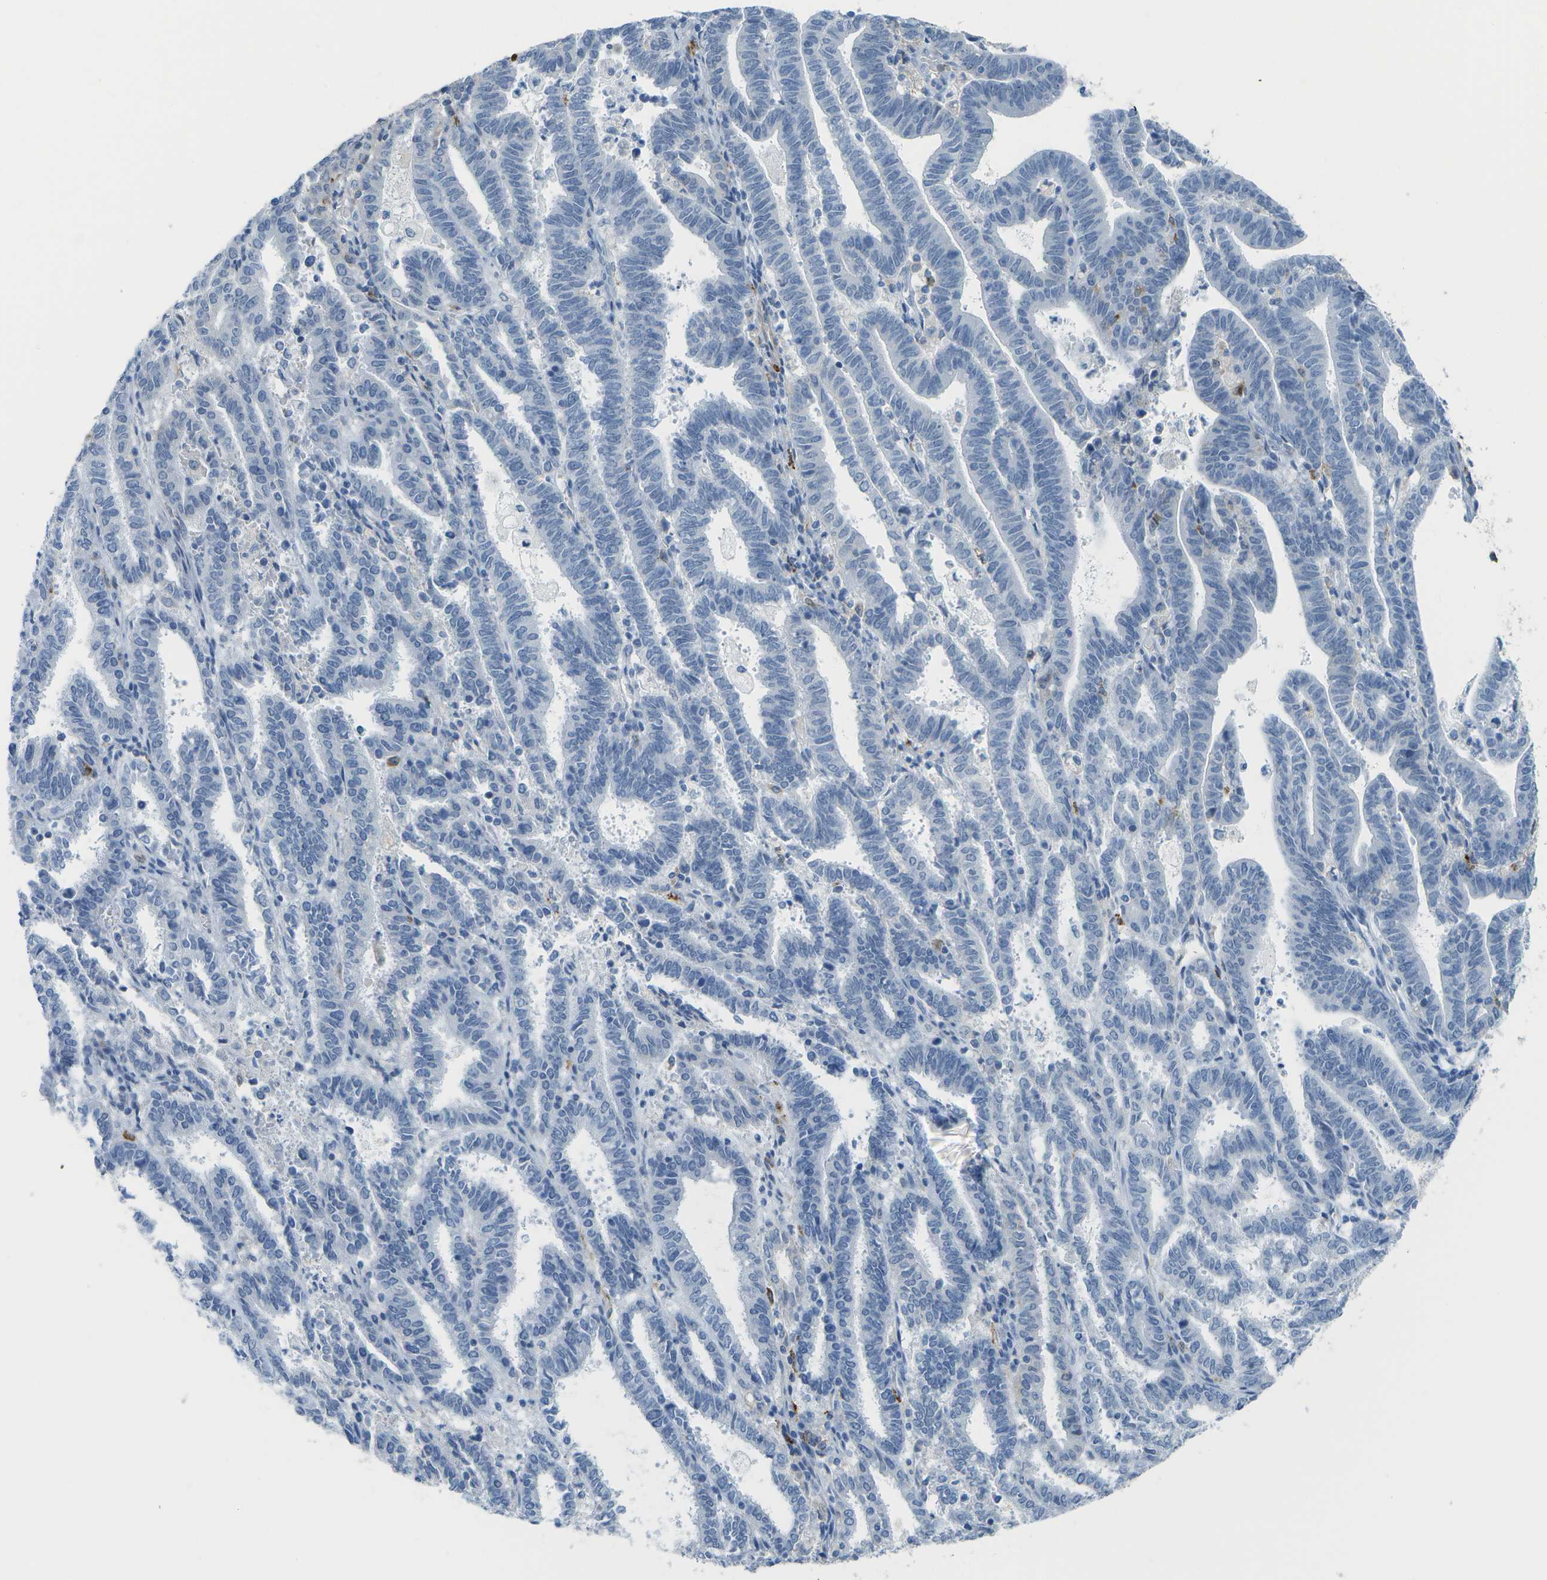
{"staining": {"intensity": "negative", "quantity": "none", "location": "none"}, "tissue": "endometrial cancer", "cell_type": "Tumor cells", "image_type": "cancer", "snomed": [{"axis": "morphology", "description": "Adenocarcinoma, NOS"}, {"axis": "topography", "description": "Uterus"}], "caption": "An immunohistochemistry photomicrograph of adenocarcinoma (endometrial) is shown. There is no staining in tumor cells of adenocarcinoma (endometrial).", "gene": "ZBTB43", "patient": {"sex": "female", "age": 83}}